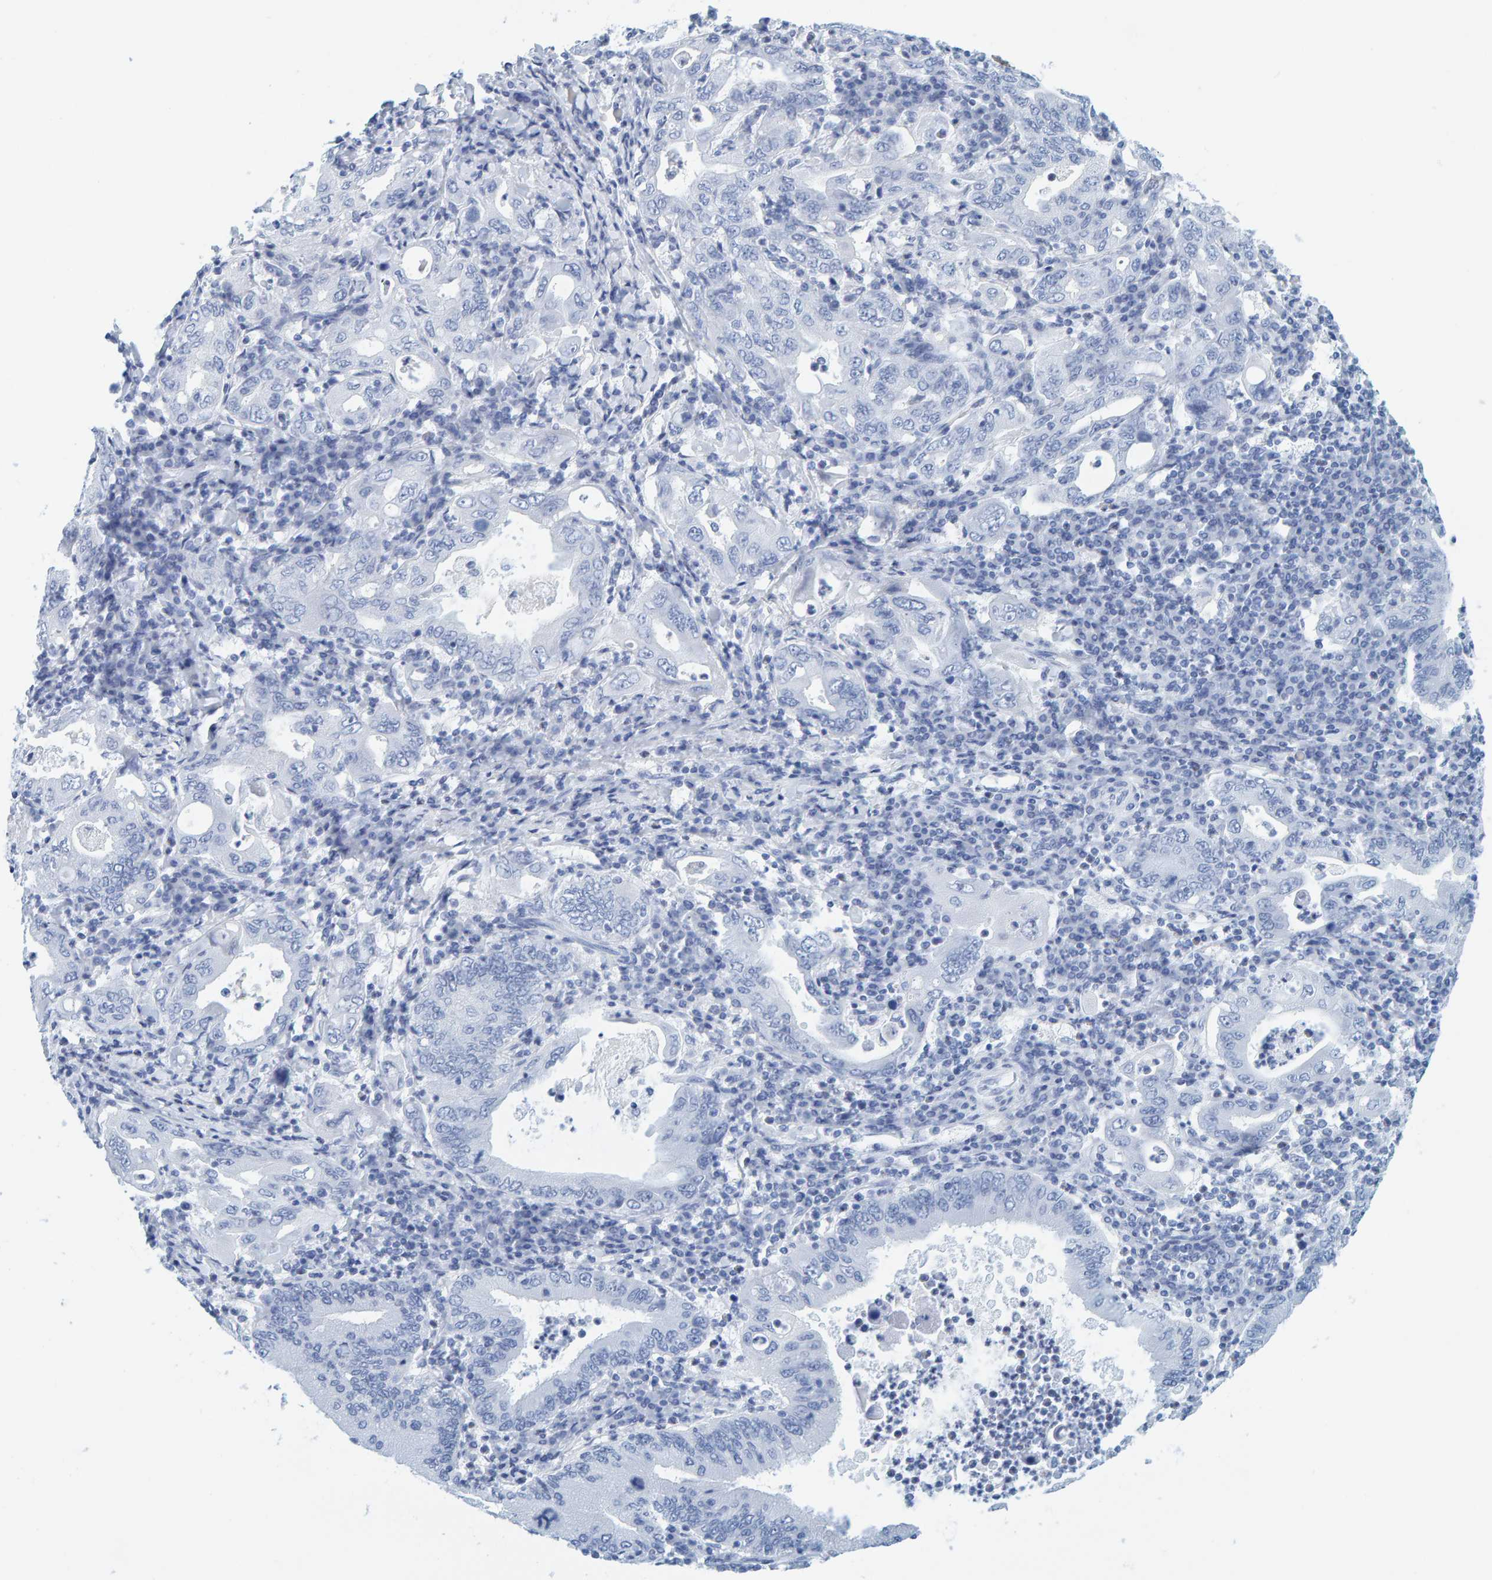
{"staining": {"intensity": "negative", "quantity": "none", "location": "none"}, "tissue": "stomach cancer", "cell_type": "Tumor cells", "image_type": "cancer", "snomed": [{"axis": "morphology", "description": "Normal tissue, NOS"}, {"axis": "morphology", "description": "Adenocarcinoma, NOS"}, {"axis": "topography", "description": "Esophagus"}, {"axis": "topography", "description": "Stomach, upper"}, {"axis": "topography", "description": "Peripheral nerve tissue"}], "caption": "Immunohistochemical staining of human adenocarcinoma (stomach) displays no significant positivity in tumor cells. The staining is performed using DAB brown chromogen with nuclei counter-stained in using hematoxylin.", "gene": "SFTPC", "patient": {"sex": "male", "age": 62}}